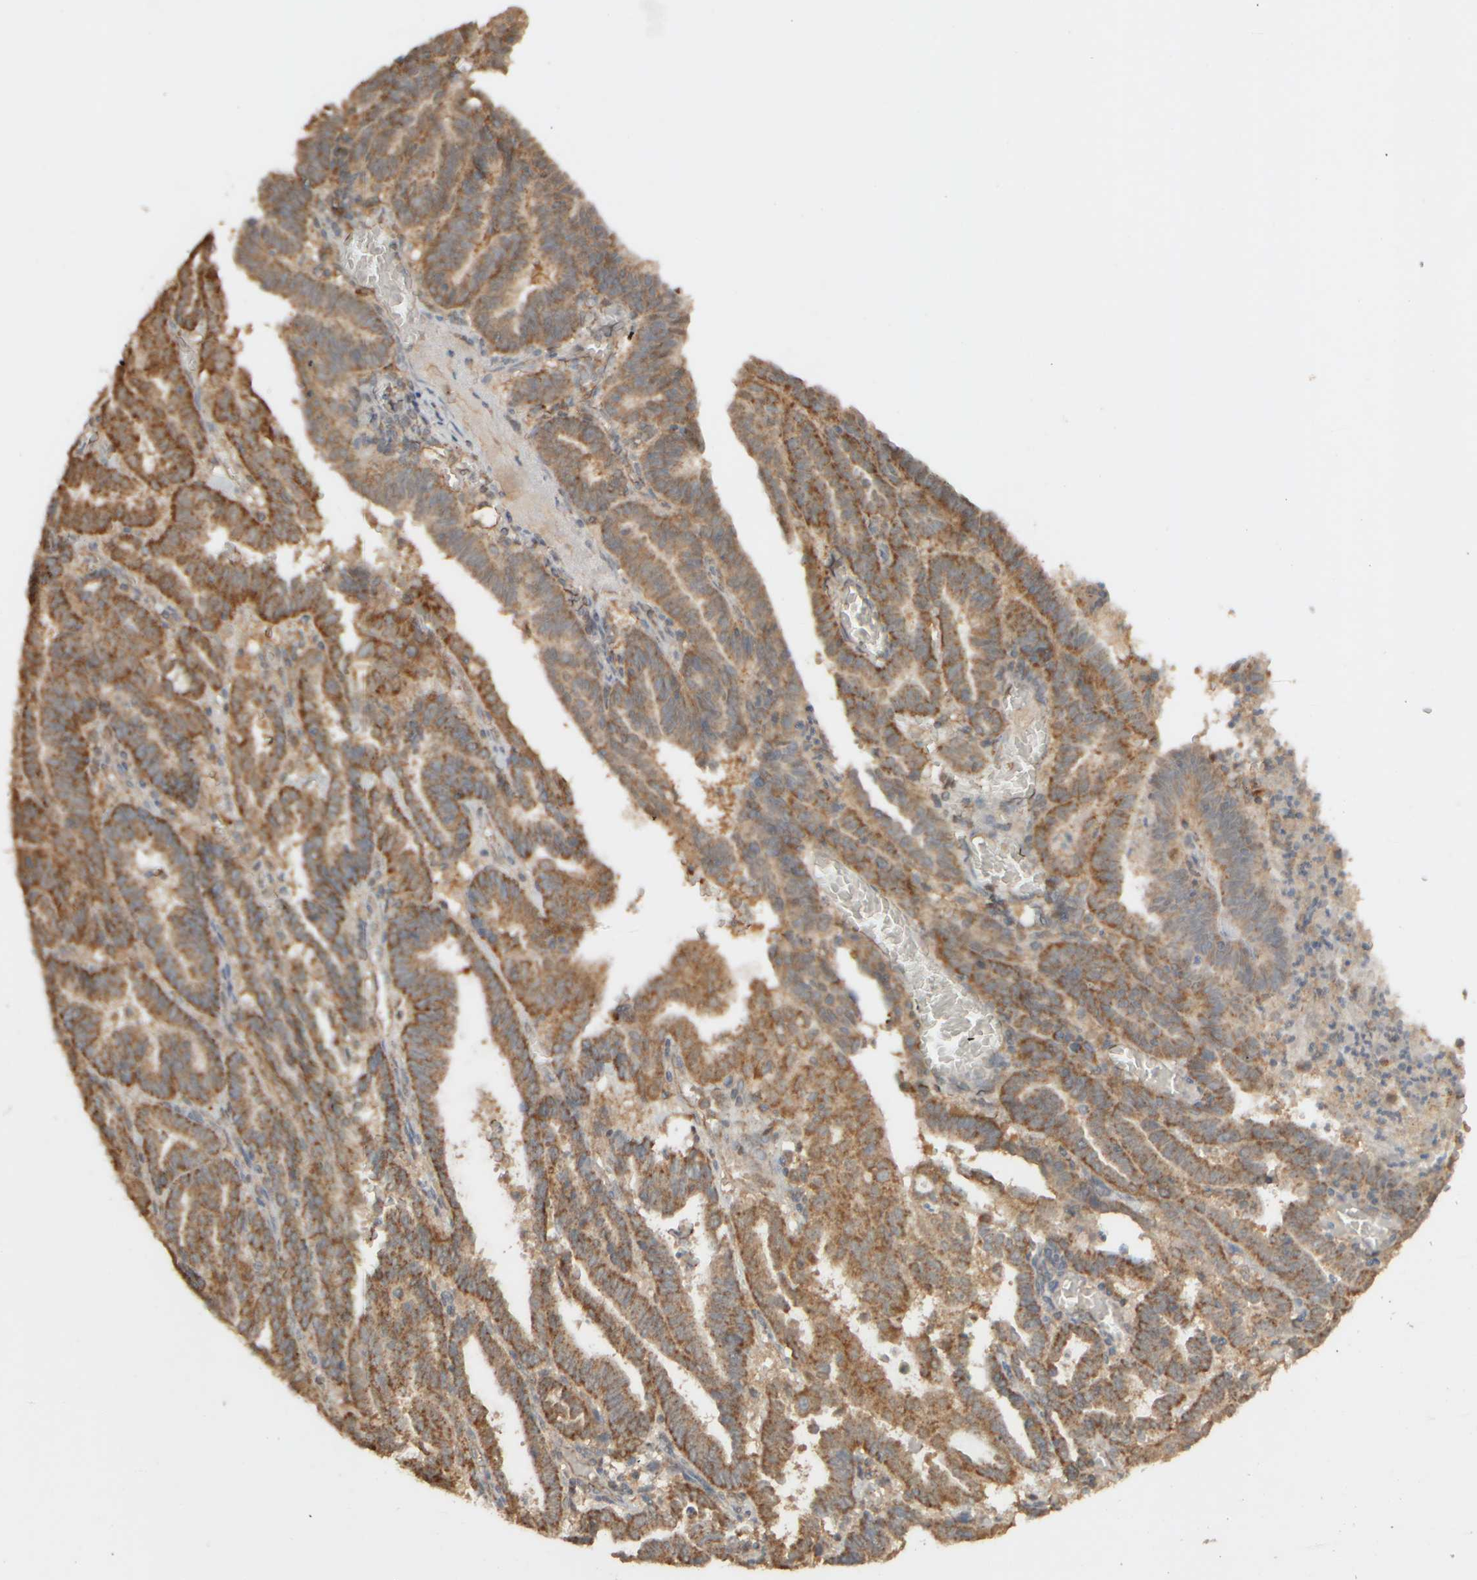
{"staining": {"intensity": "strong", "quantity": "25%-75%", "location": "cytoplasmic/membranous"}, "tissue": "endometrial cancer", "cell_type": "Tumor cells", "image_type": "cancer", "snomed": [{"axis": "morphology", "description": "Adenocarcinoma, NOS"}, {"axis": "topography", "description": "Uterus"}], "caption": "Immunohistochemistry (IHC) (DAB (3,3'-diaminobenzidine)) staining of human endometrial cancer (adenocarcinoma) exhibits strong cytoplasmic/membranous protein positivity in approximately 25%-75% of tumor cells. Using DAB (3,3'-diaminobenzidine) (brown) and hematoxylin (blue) stains, captured at high magnification using brightfield microscopy.", "gene": "EIF2B3", "patient": {"sex": "female", "age": 83}}